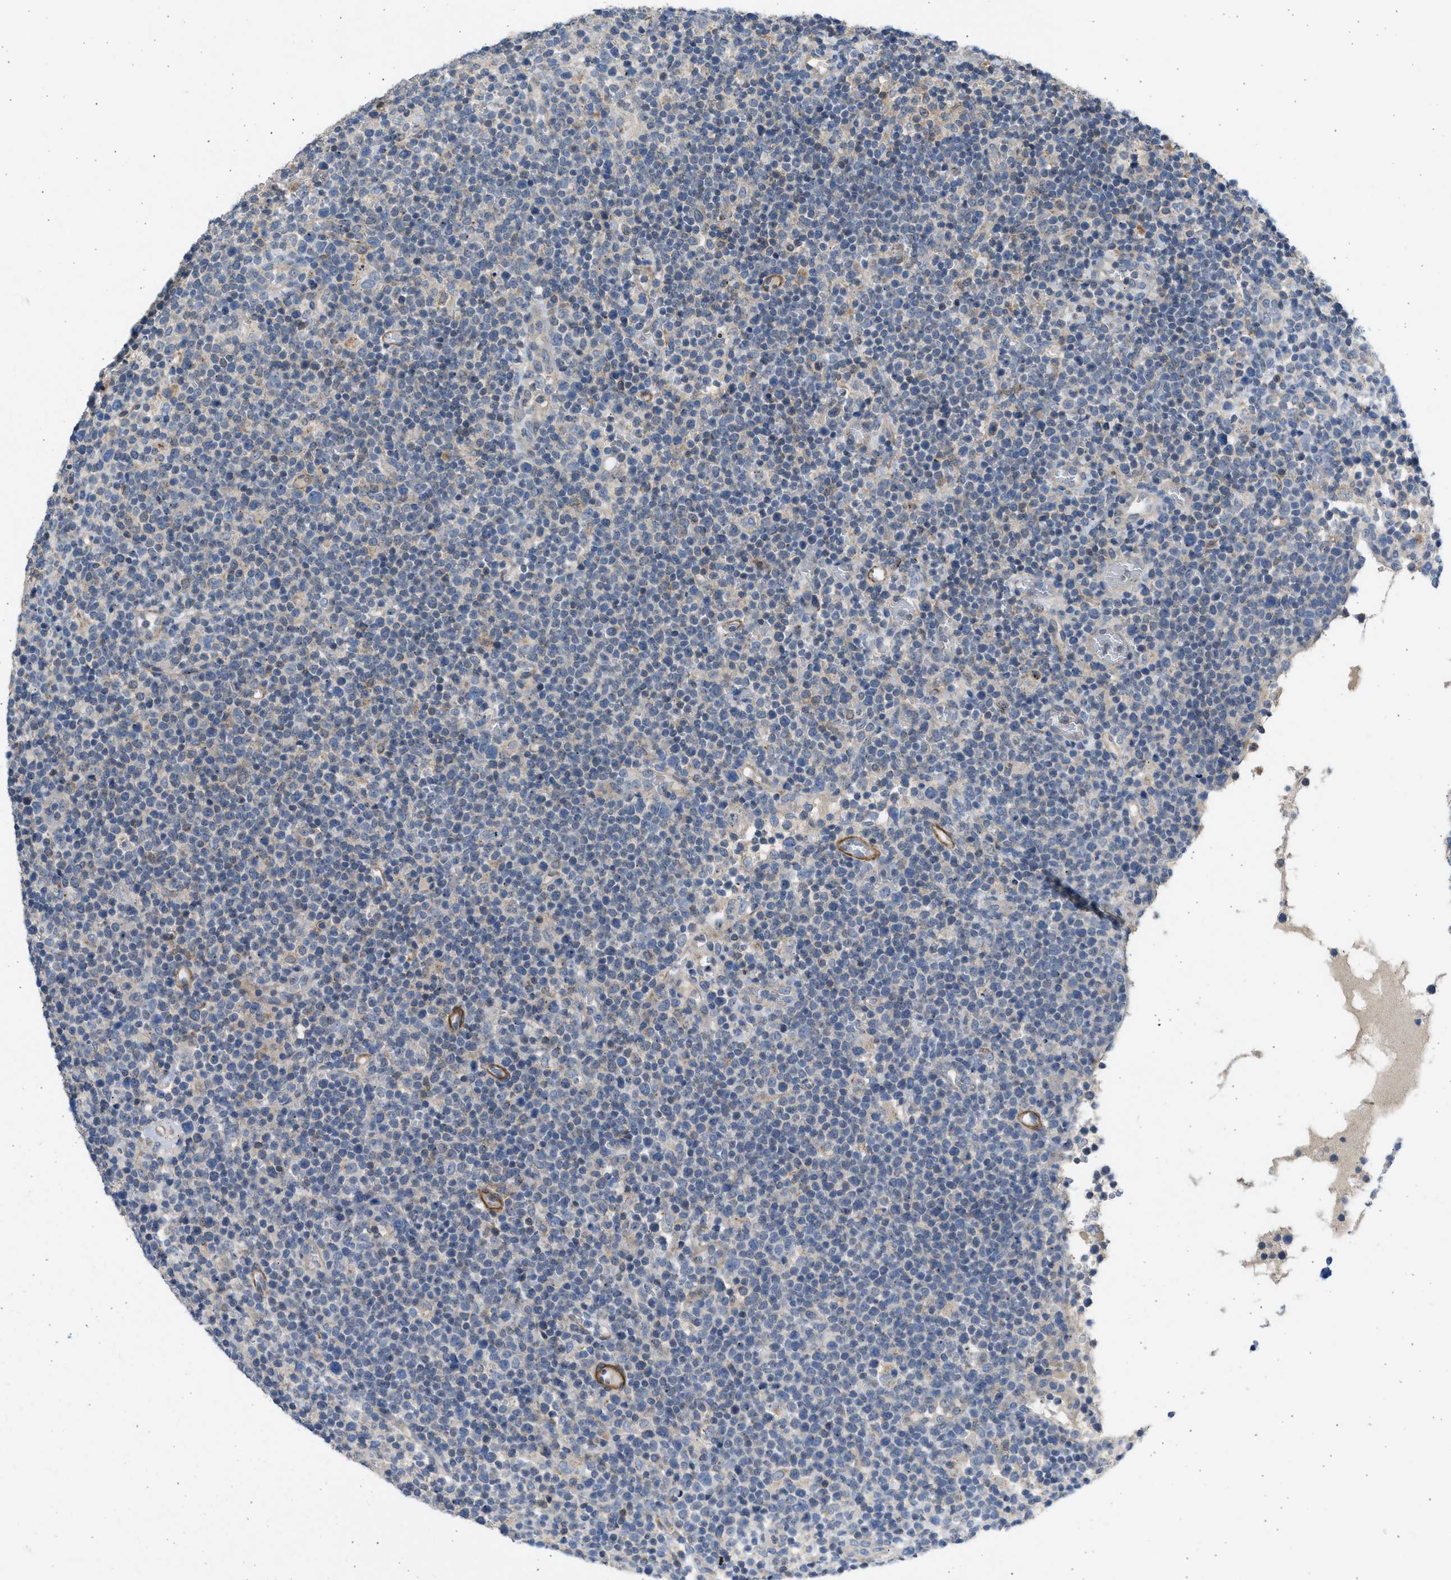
{"staining": {"intensity": "negative", "quantity": "none", "location": "none"}, "tissue": "lymphoma", "cell_type": "Tumor cells", "image_type": "cancer", "snomed": [{"axis": "morphology", "description": "Malignant lymphoma, non-Hodgkin's type, High grade"}, {"axis": "topography", "description": "Lymph node"}], "caption": "Immunohistochemical staining of lymphoma reveals no significant expression in tumor cells.", "gene": "PCNX3", "patient": {"sex": "male", "age": 61}}